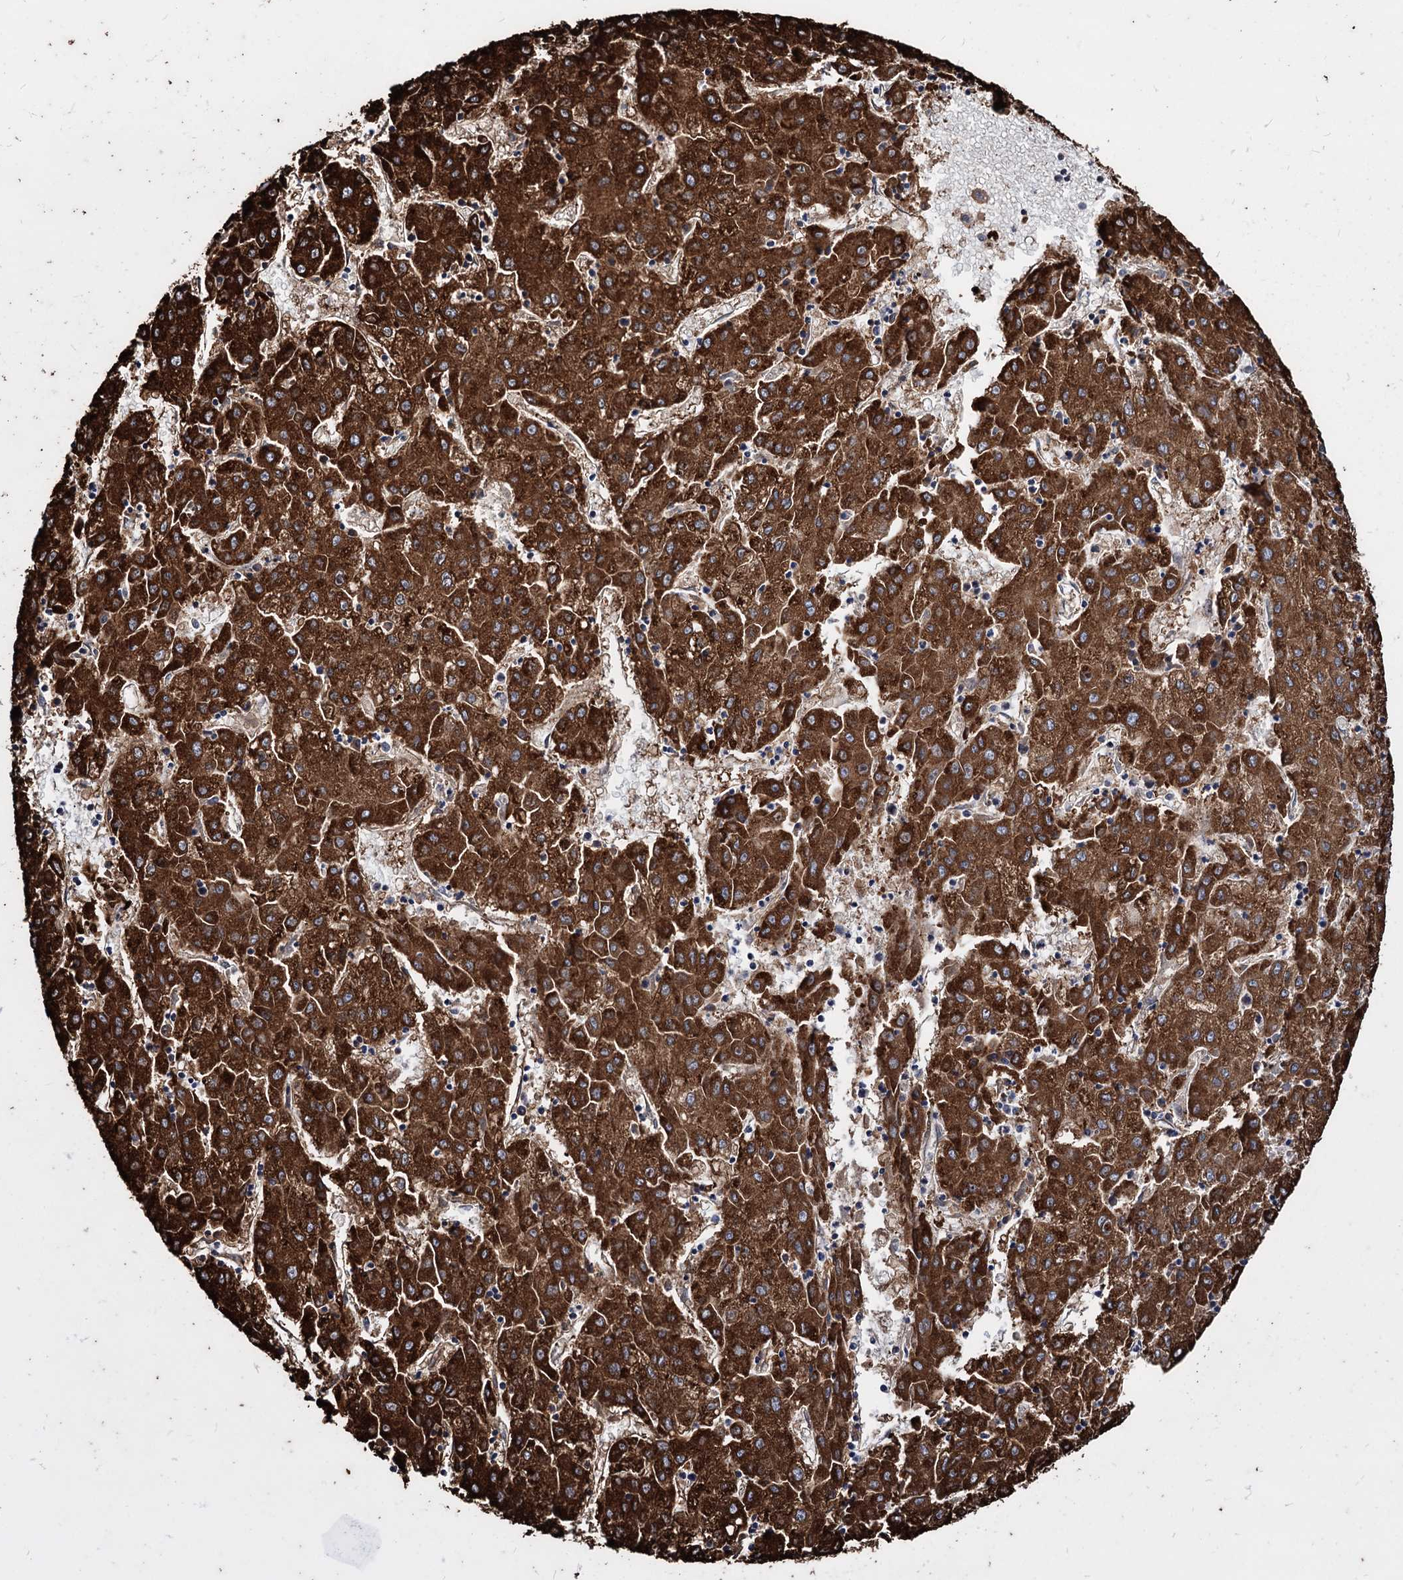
{"staining": {"intensity": "strong", "quantity": ">75%", "location": "cytoplasmic/membranous"}, "tissue": "liver cancer", "cell_type": "Tumor cells", "image_type": "cancer", "snomed": [{"axis": "morphology", "description": "Carcinoma, Hepatocellular, NOS"}, {"axis": "topography", "description": "Liver"}], "caption": "Human liver cancer (hepatocellular carcinoma) stained with a protein marker shows strong staining in tumor cells.", "gene": "ANKRD12", "patient": {"sex": "male", "age": 72}}